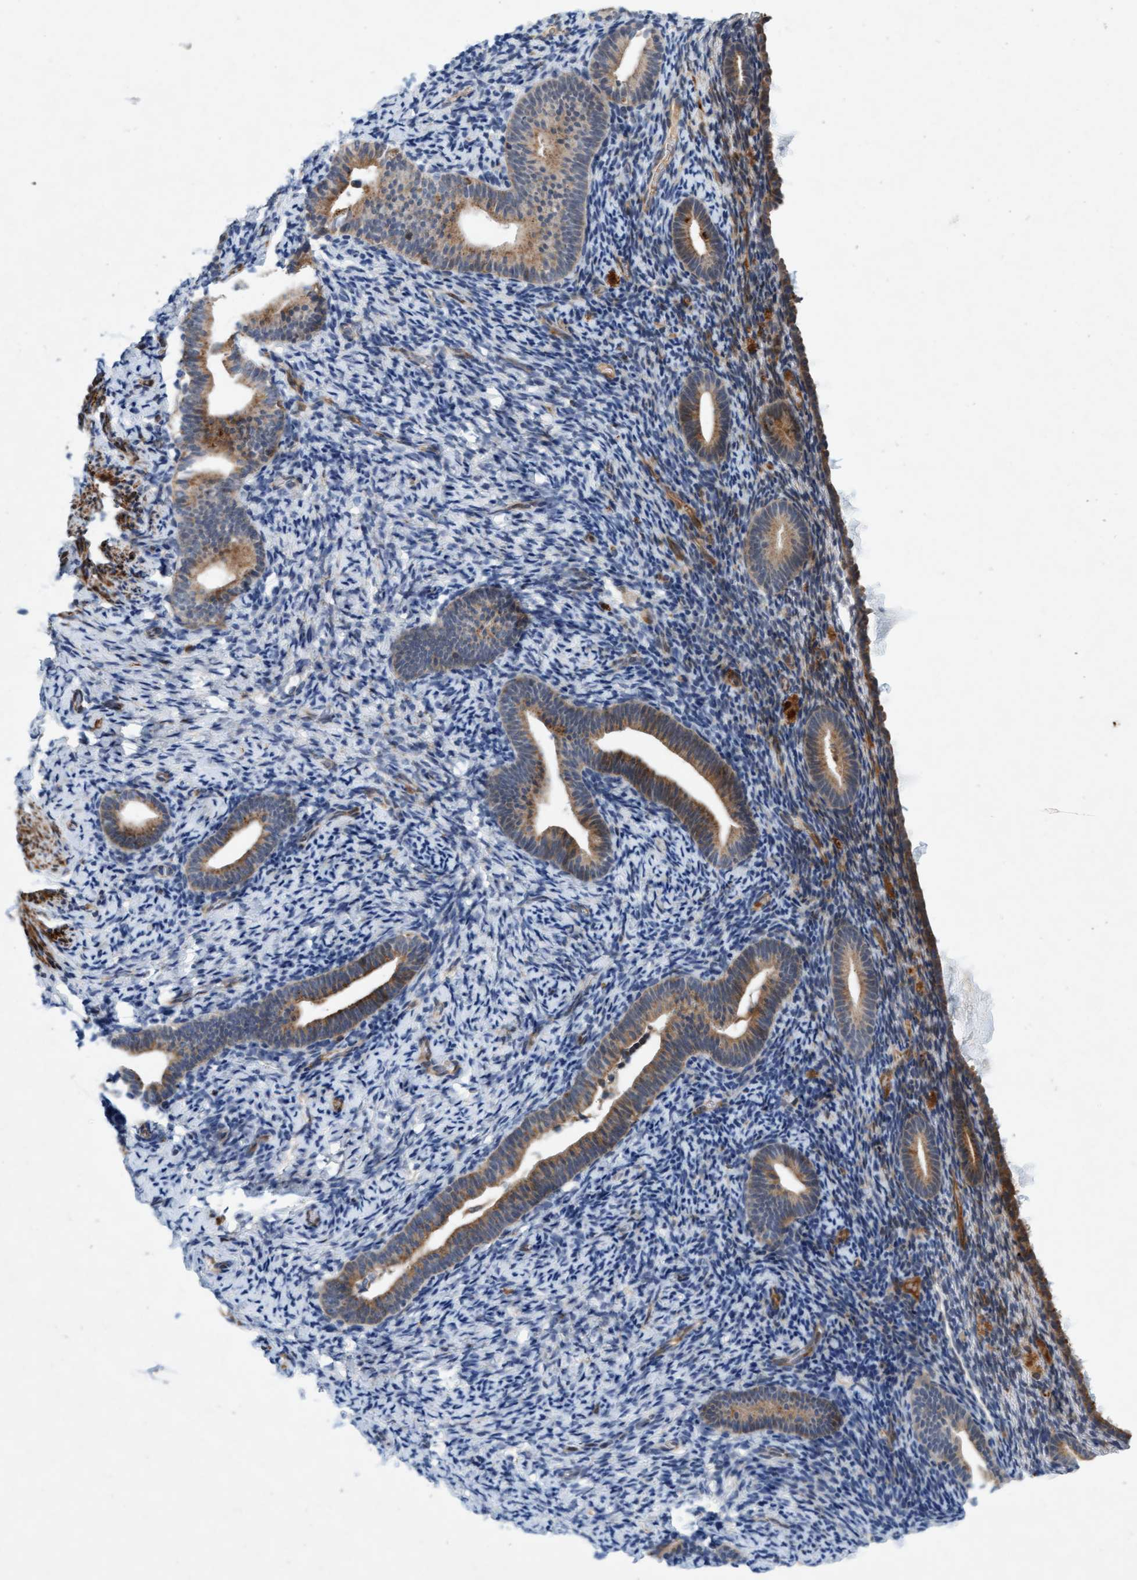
{"staining": {"intensity": "negative", "quantity": "none", "location": "none"}, "tissue": "endometrium", "cell_type": "Cells in endometrial stroma", "image_type": "normal", "snomed": [{"axis": "morphology", "description": "Normal tissue, NOS"}, {"axis": "topography", "description": "Endometrium"}], "caption": "Cells in endometrial stroma show no significant positivity in normal endometrium. The staining was performed using DAB to visualize the protein expression in brown, while the nuclei were stained in blue with hematoxylin (Magnification: 20x).", "gene": "TMEM70", "patient": {"sex": "female", "age": 51}}